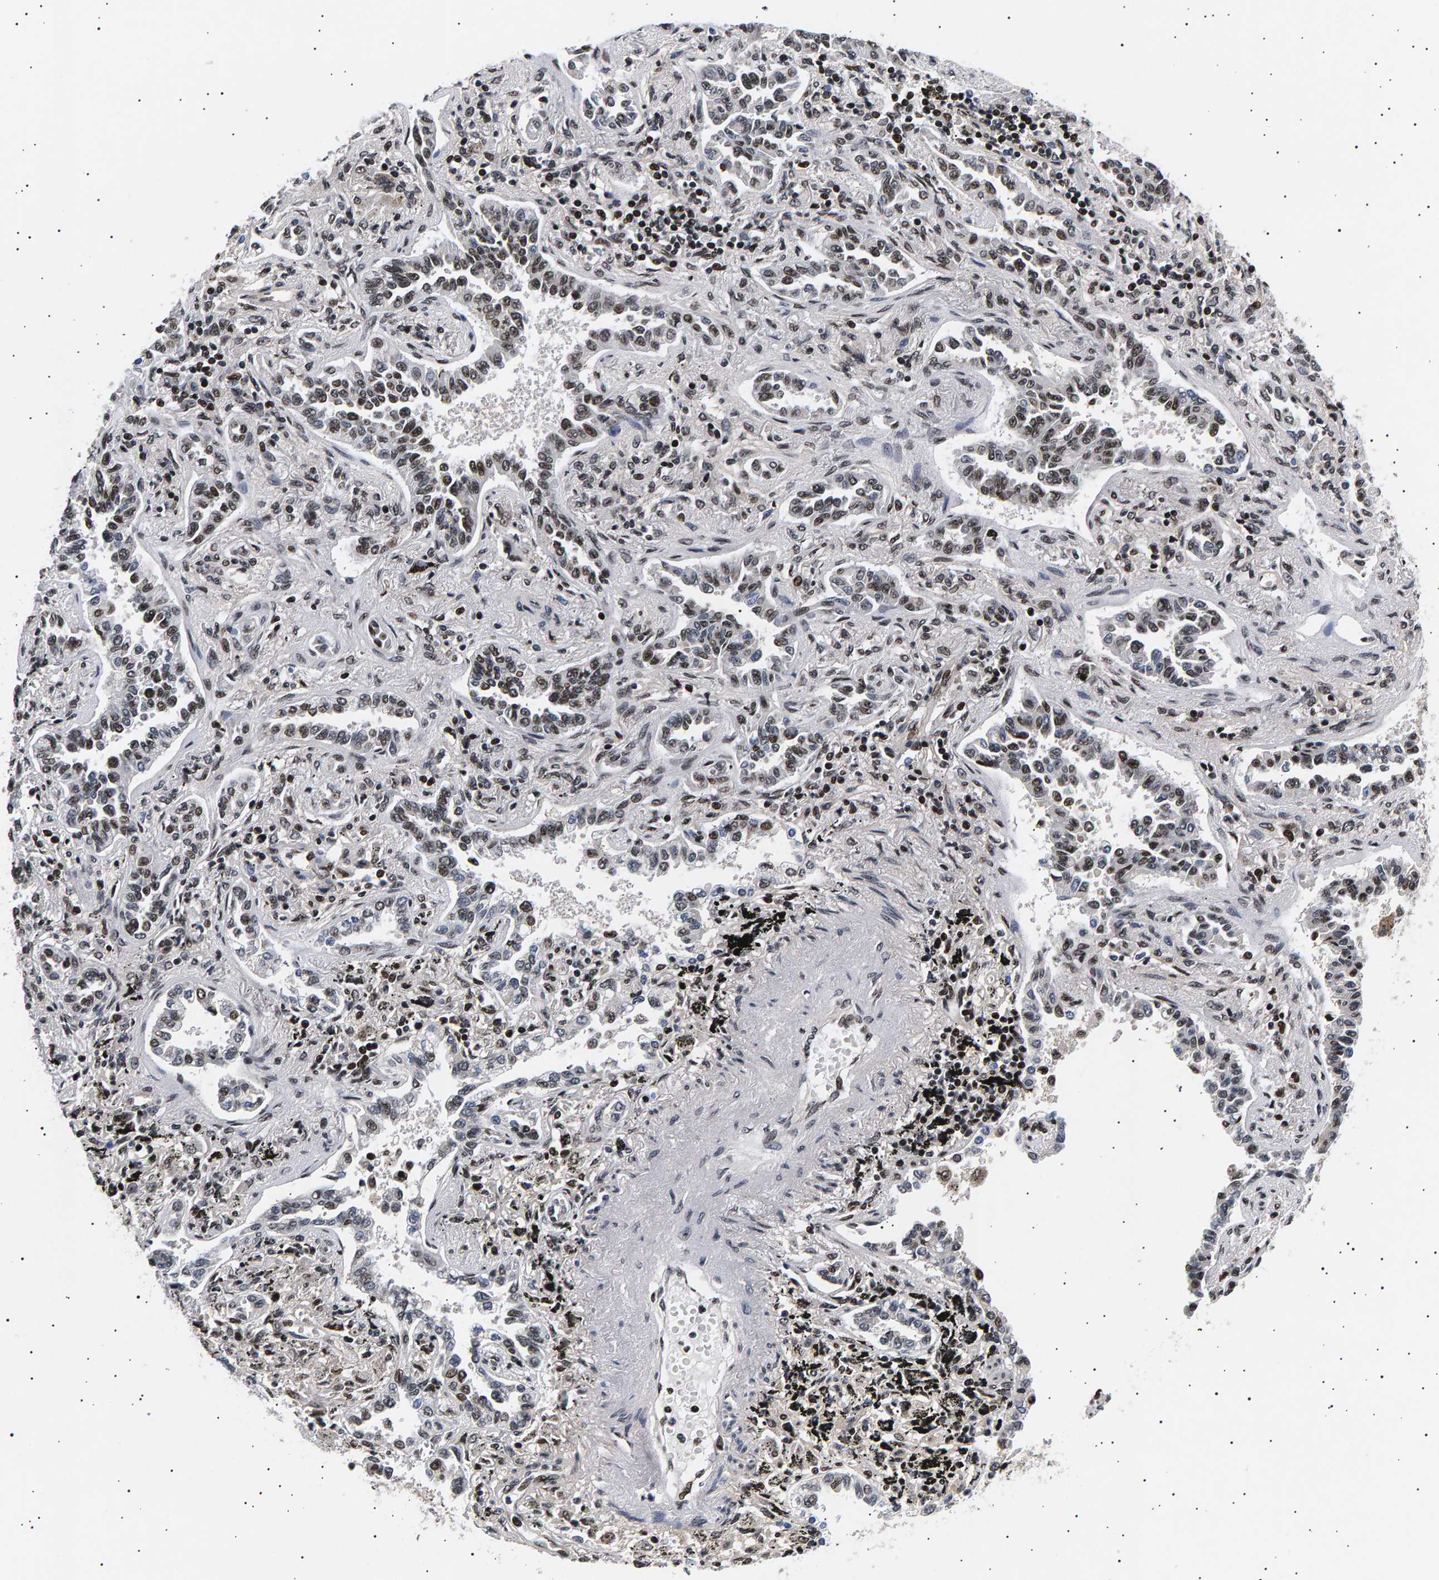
{"staining": {"intensity": "moderate", "quantity": ">75%", "location": "nuclear"}, "tissue": "lung cancer", "cell_type": "Tumor cells", "image_type": "cancer", "snomed": [{"axis": "morphology", "description": "Normal tissue, NOS"}, {"axis": "morphology", "description": "Adenocarcinoma, NOS"}, {"axis": "topography", "description": "Lung"}], "caption": "IHC histopathology image of human lung cancer stained for a protein (brown), which demonstrates medium levels of moderate nuclear staining in about >75% of tumor cells.", "gene": "ANKRD40", "patient": {"sex": "male", "age": 59}}